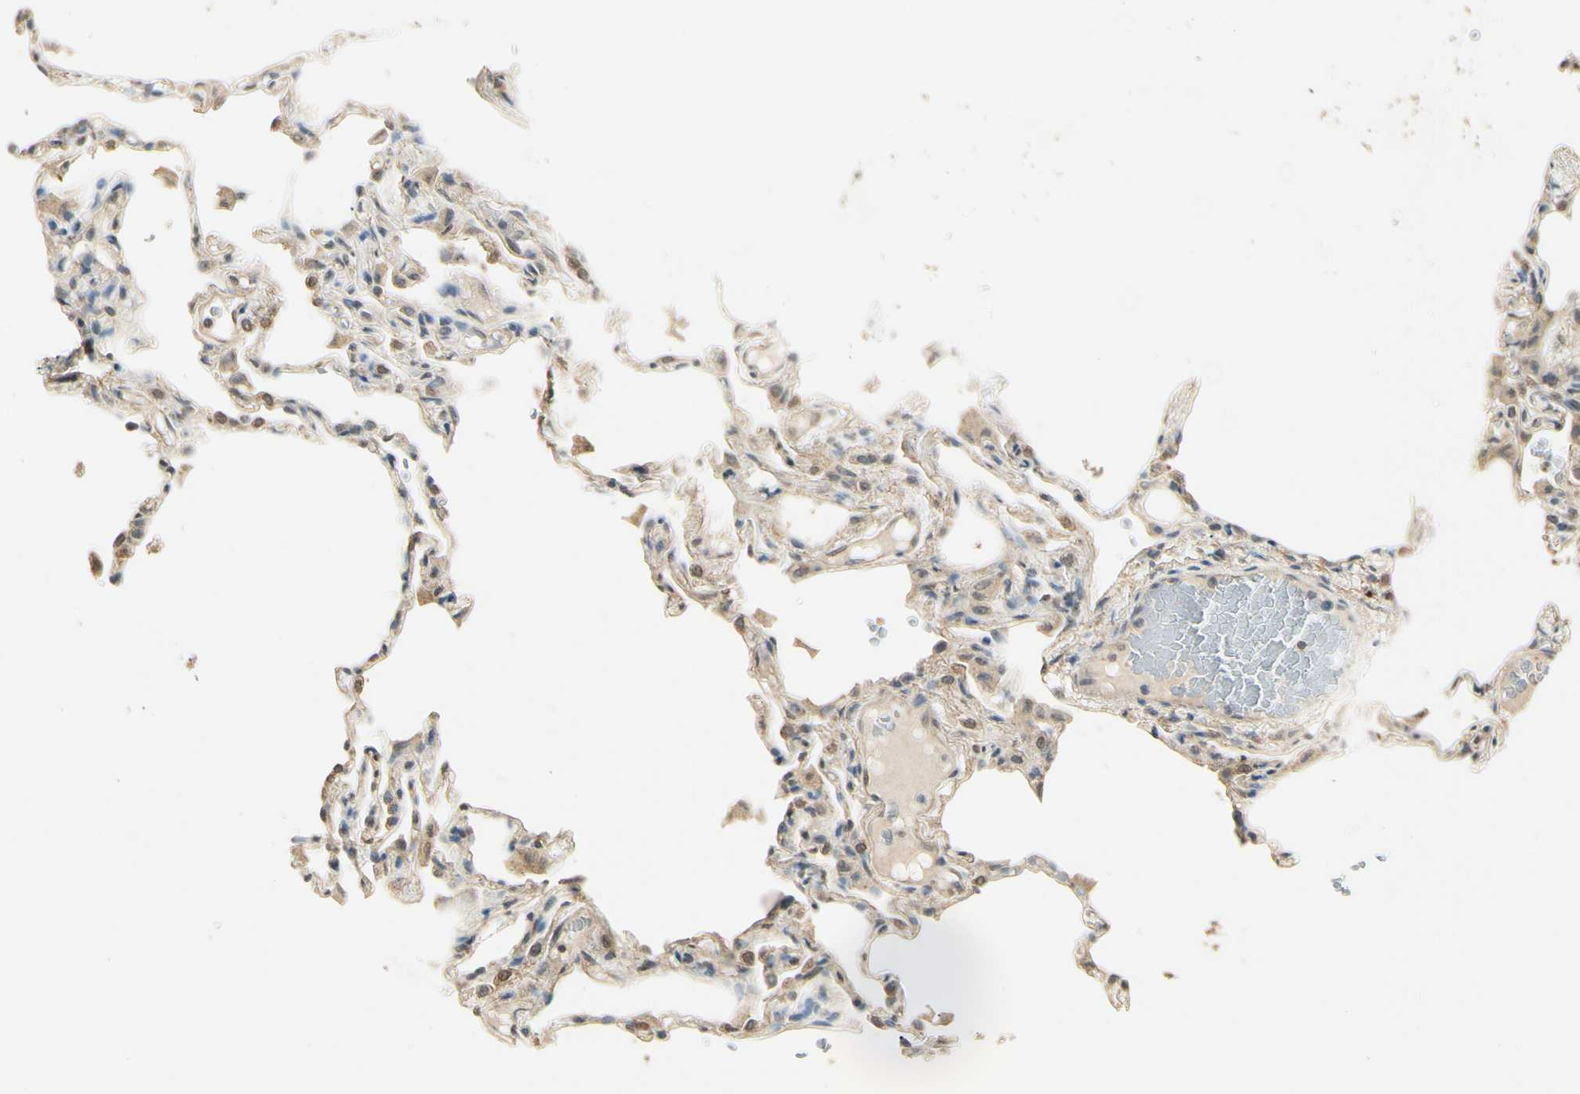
{"staining": {"intensity": "weak", "quantity": "25%-75%", "location": "cytoplasmic/membranous"}, "tissue": "lung", "cell_type": "Alveolar cells", "image_type": "normal", "snomed": [{"axis": "morphology", "description": "Normal tissue, NOS"}, {"axis": "topography", "description": "Lung"}], "caption": "This micrograph demonstrates immunohistochemistry (IHC) staining of benign lung, with low weak cytoplasmic/membranous expression in about 25%-75% of alveolar cells.", "gene": "SGCA", "patient": {"sex": "female", "age": 49}}